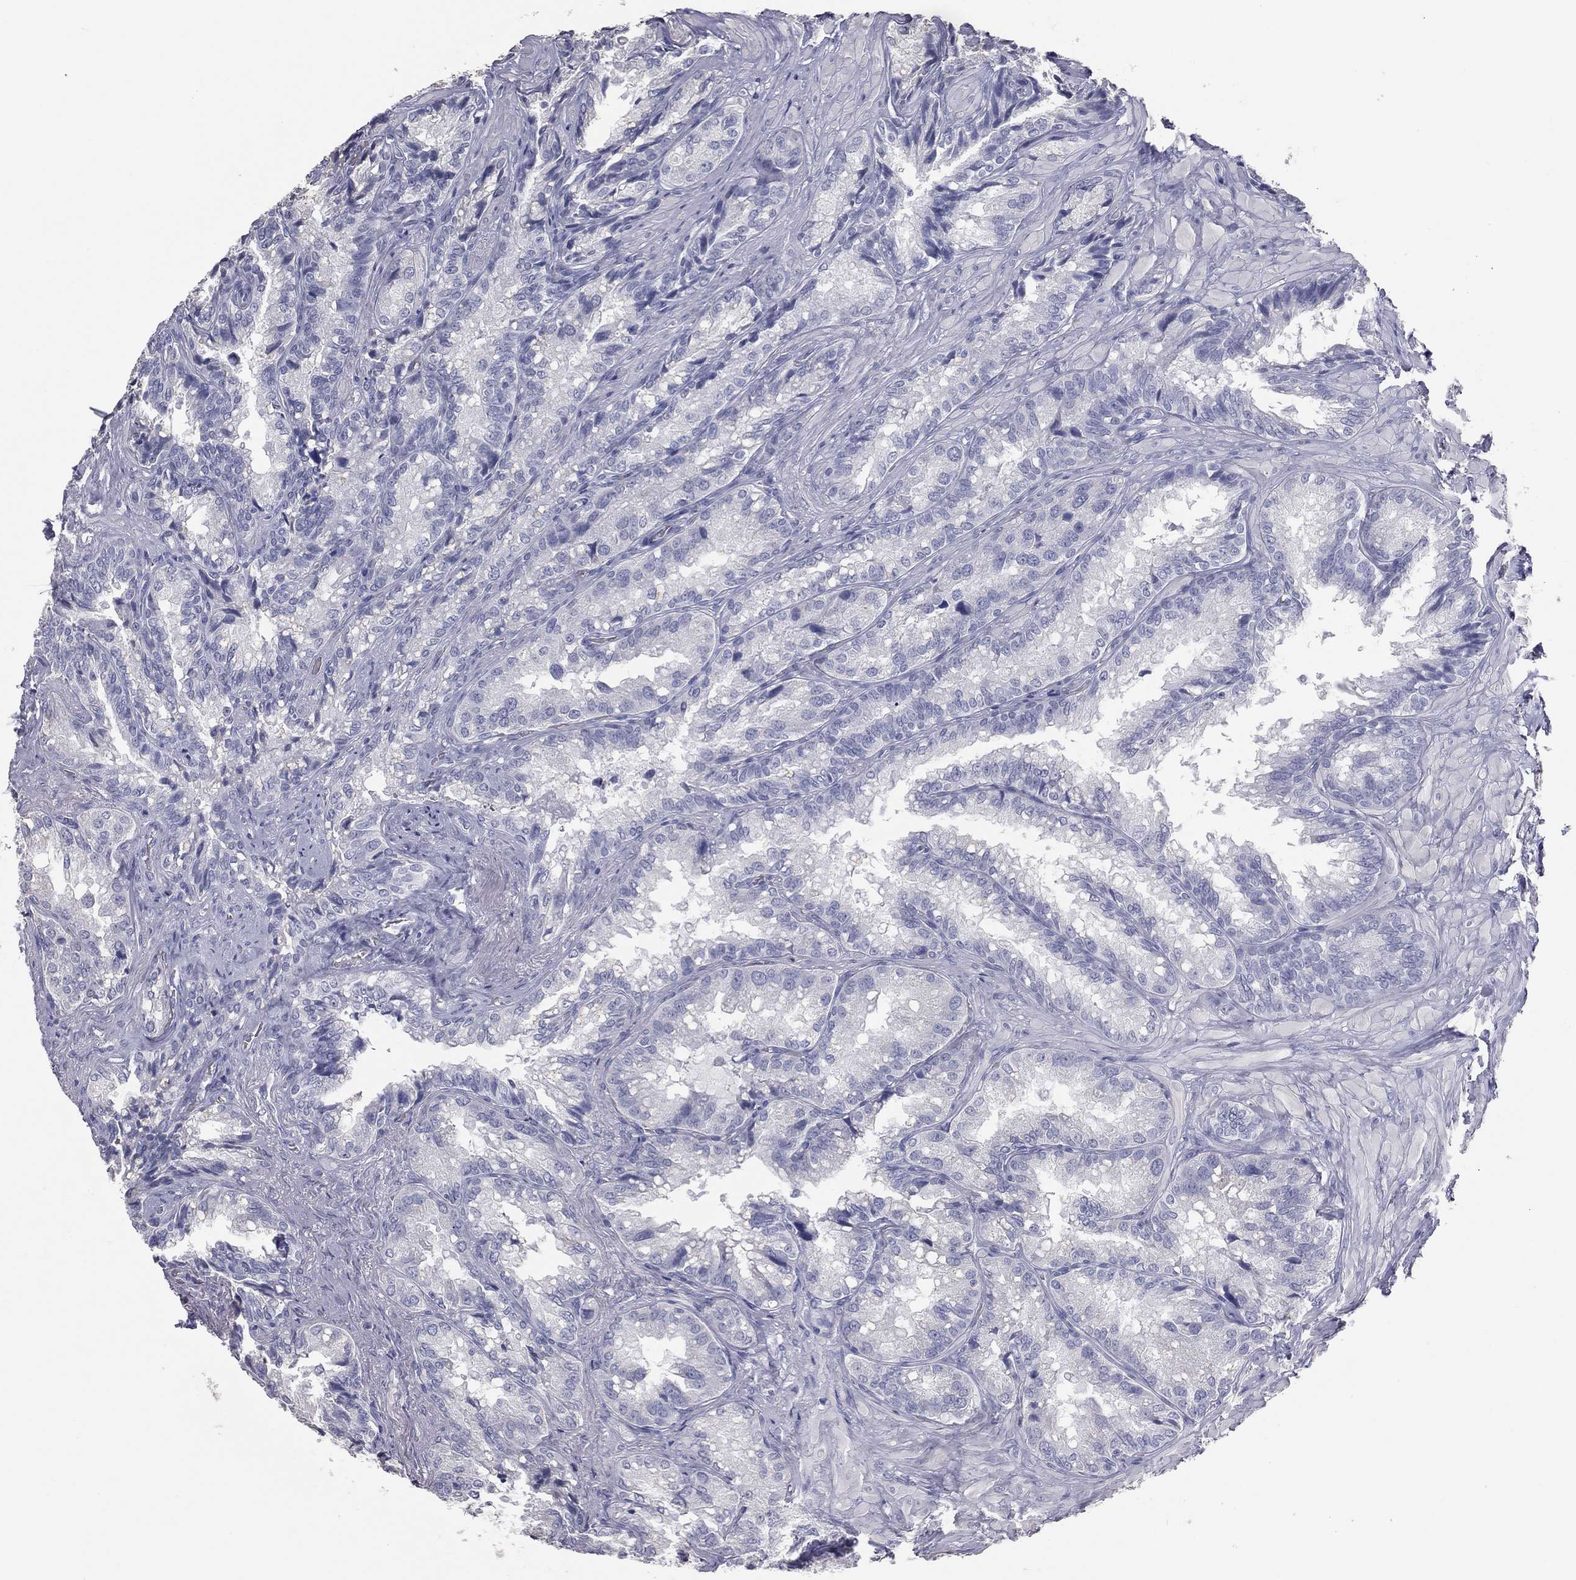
{"staining": {"intensity": "negative", "quantity": "none", "location": "none"}, "tissue": "seminal vesicle", "cell_type": "Glandular cells", "image_type": "normal", "snomed": [{"axis": "morphology", "description": "Normal tissue, NOS"}, {"axis": "topography", "description": "Seminal veicle"}], "caption": "IHC of unremarkable human seminal vesicle demonstrates no expression in glandular cells. The staining is performed using DAB brown chromogen with nuclei counter-stained in using hematoxylin.", "gene": "ESX1", "patient": {"sex": "male", "age": 68}}